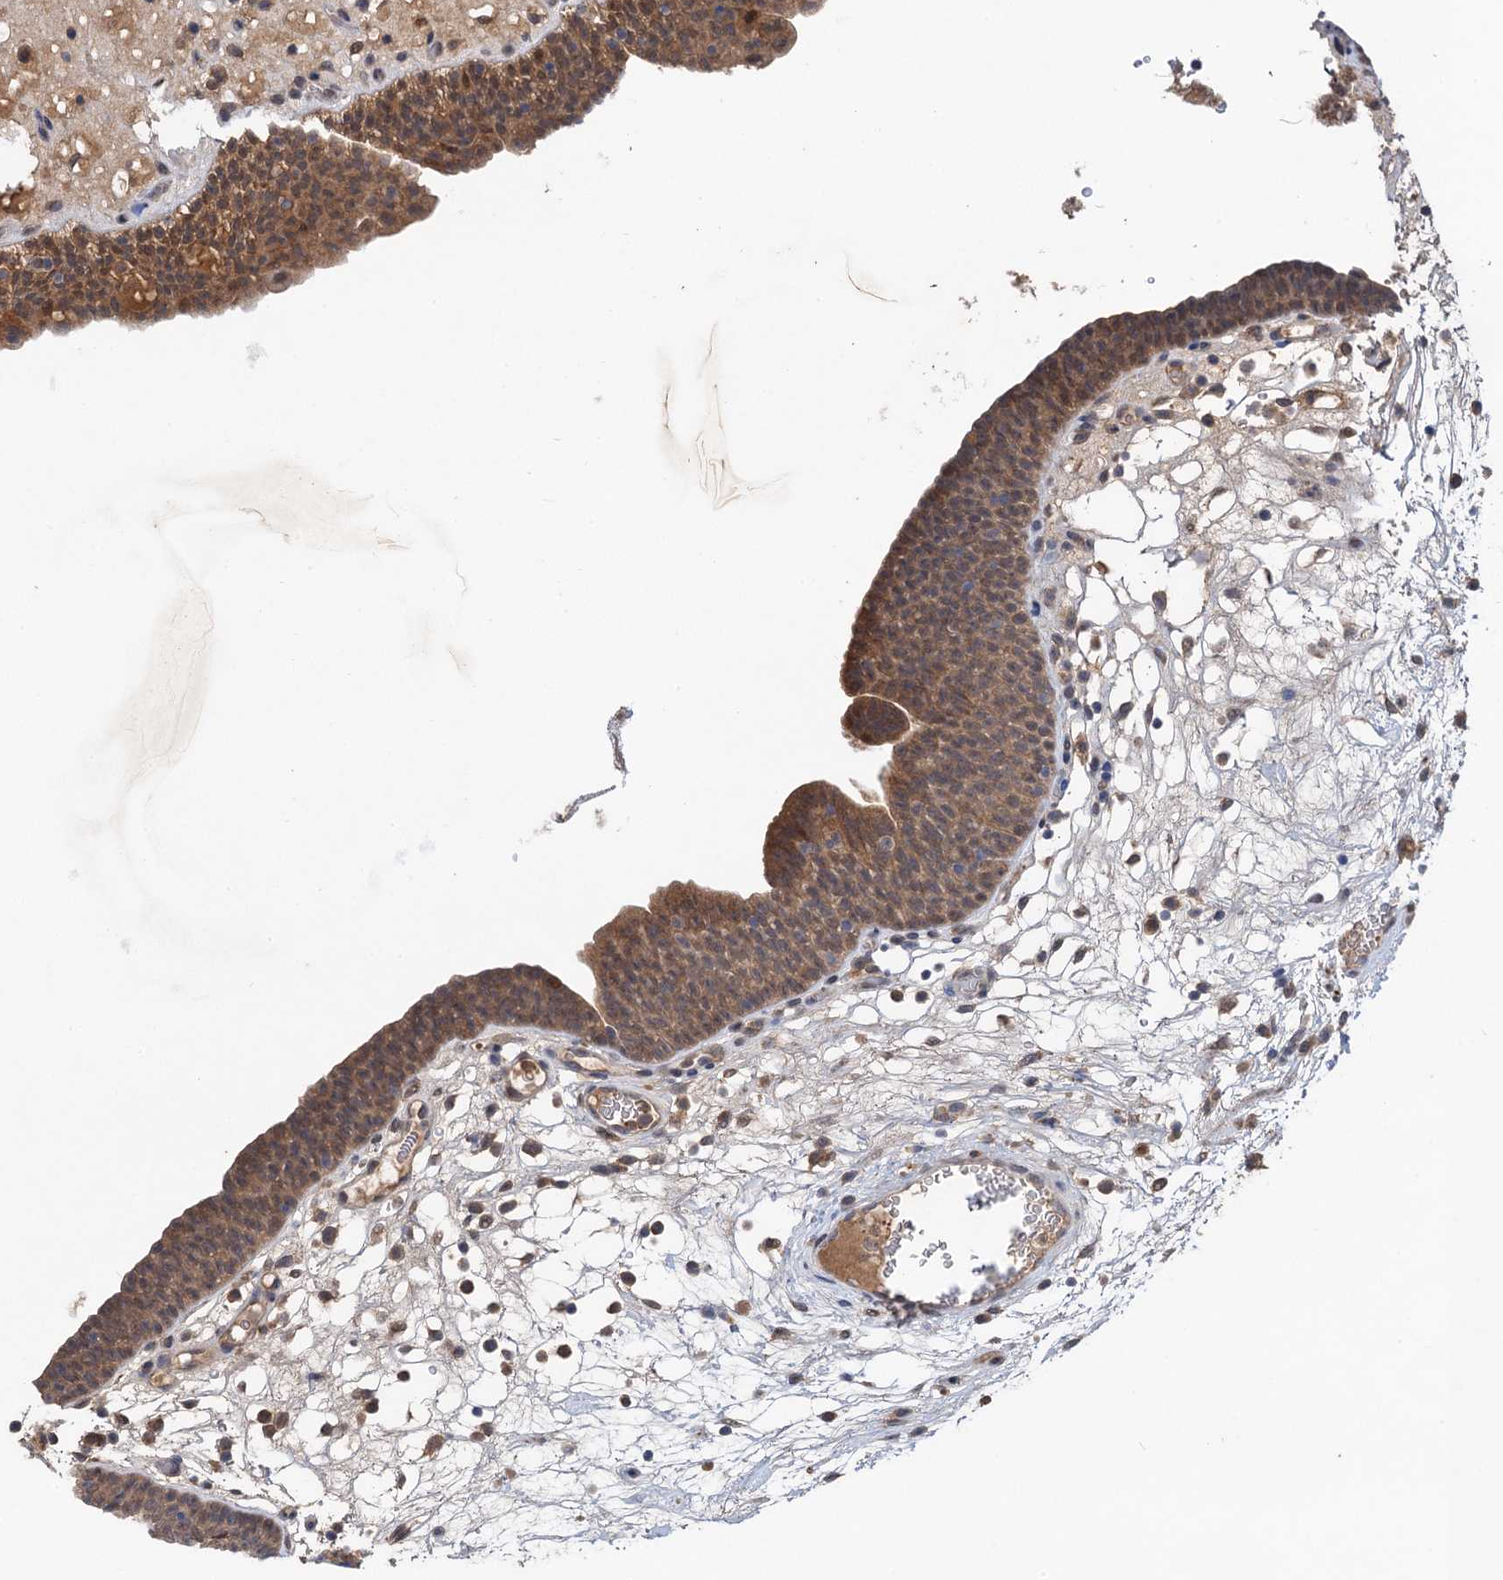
{"staining": {"intensity": "moderate", "quantity": ">75%", "location": "cytoplasmic/membranous"}, "tissue": "urinary bladder", "cell_type": "Urothelial cells", "image_type": "normal", "snomed": [{"axis": "morphology", "description": "Normal tissue, NOS"}, {"axis": "topography", "description": "Urinary bladder"}], "caption": "Protein staining by immunohistochemistry (IHC) displays moderate cytoplasmic/membranous positivity in approximately >75% of urothelial cells in benign urinary bladder. (DAB IHC with brightfield microscopy, high magnification).", "gene": "TMEM39B", "patient": {"sex": "male", "age": 71}}